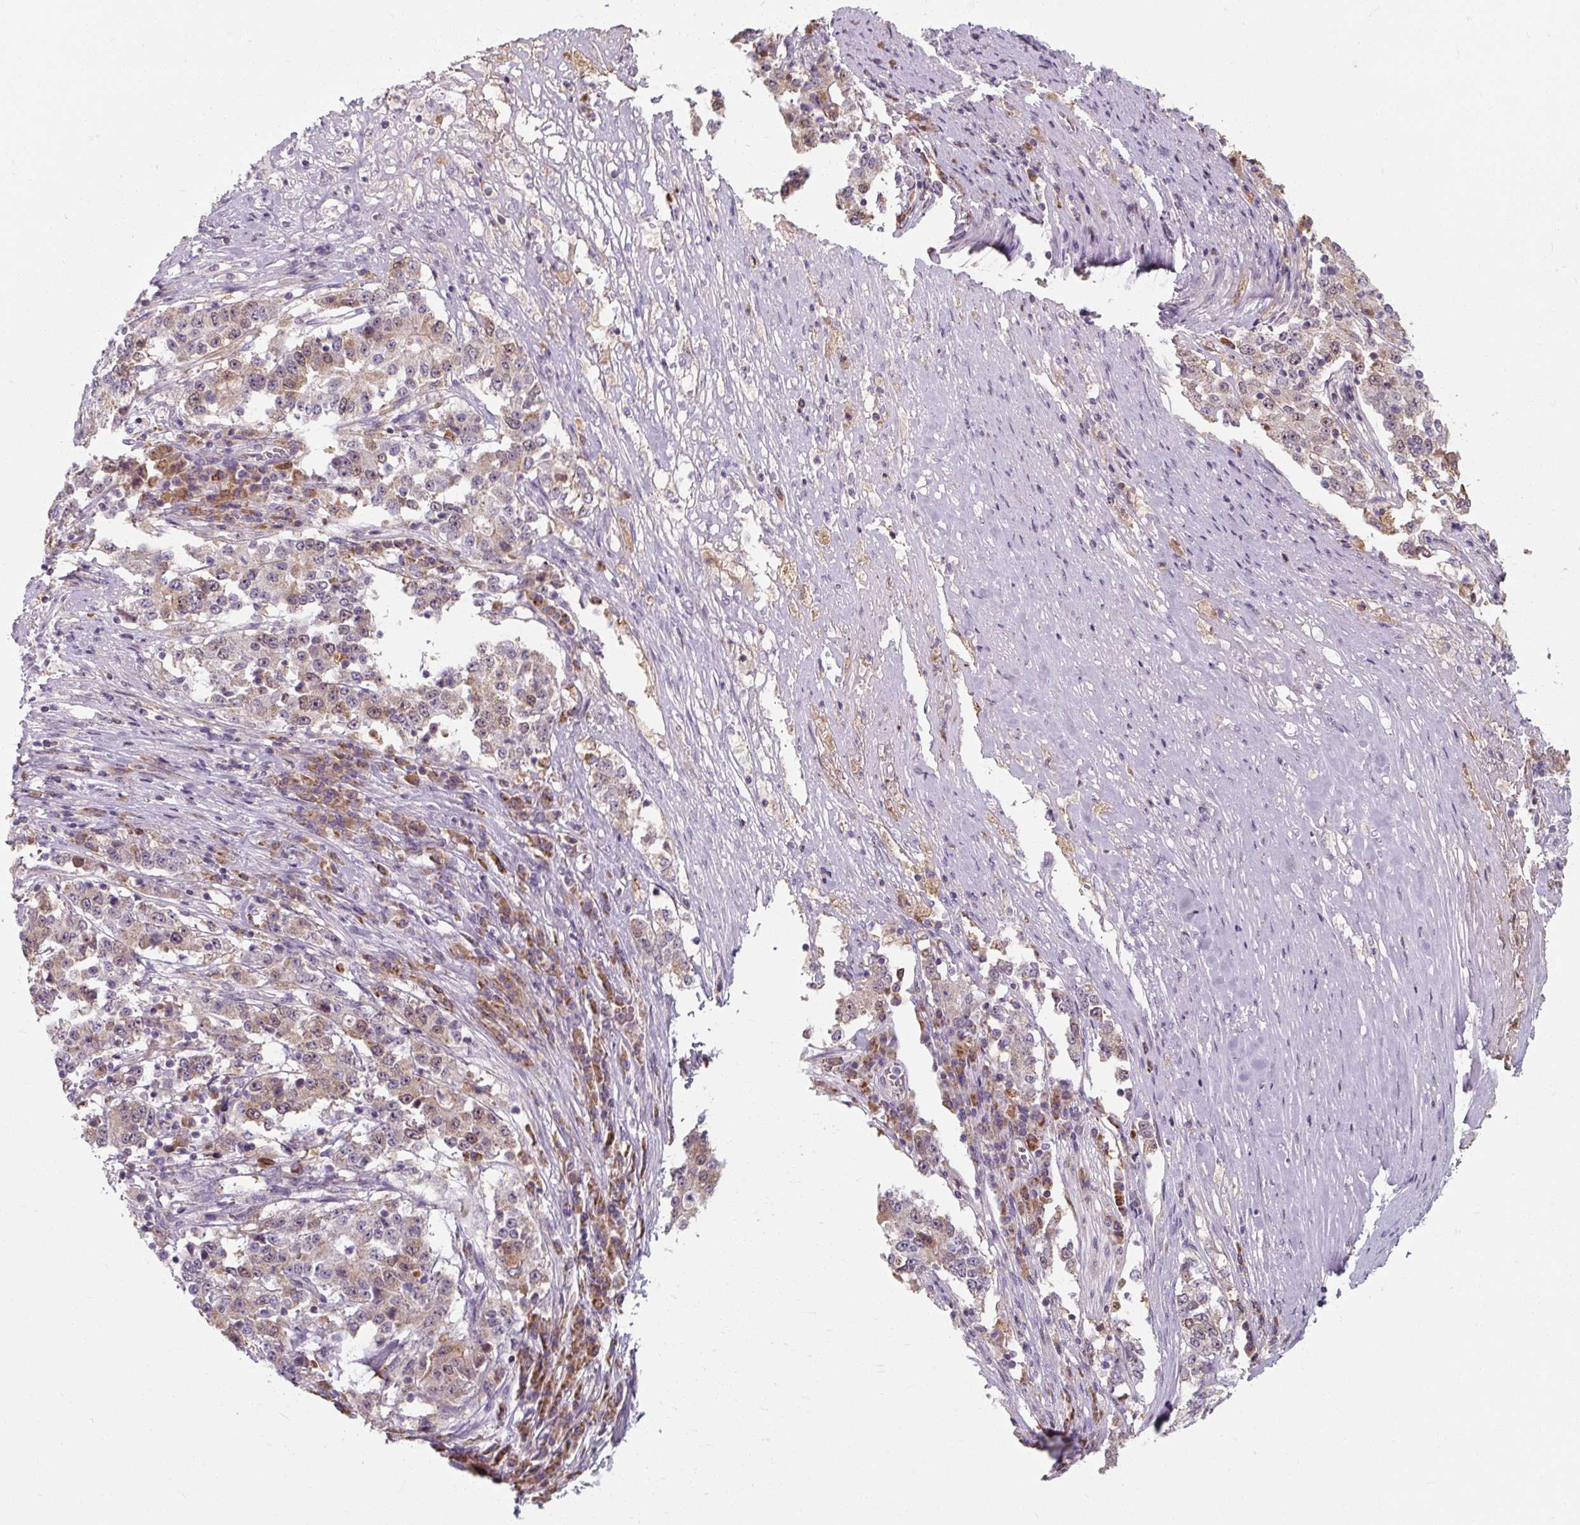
{"staining": {"intensity": "weak", "quantity": "<25%", "location": "cytoplasmic/membranous"}, "tissue": "stomach cancer", "cell_type": "Tumor cells", "image_type": "cancer", "snomed": [{"axis": "morphology", "description": "Adenocarcinoma, NOS"}, {"axis": "topography", "description": "Stomach"}], "caption": "There is no significant positivity in tumor cells of adenocarcinoma (stomach).", "gene": "TSEN54", "patient": {"sex": "male", "age": 59}}